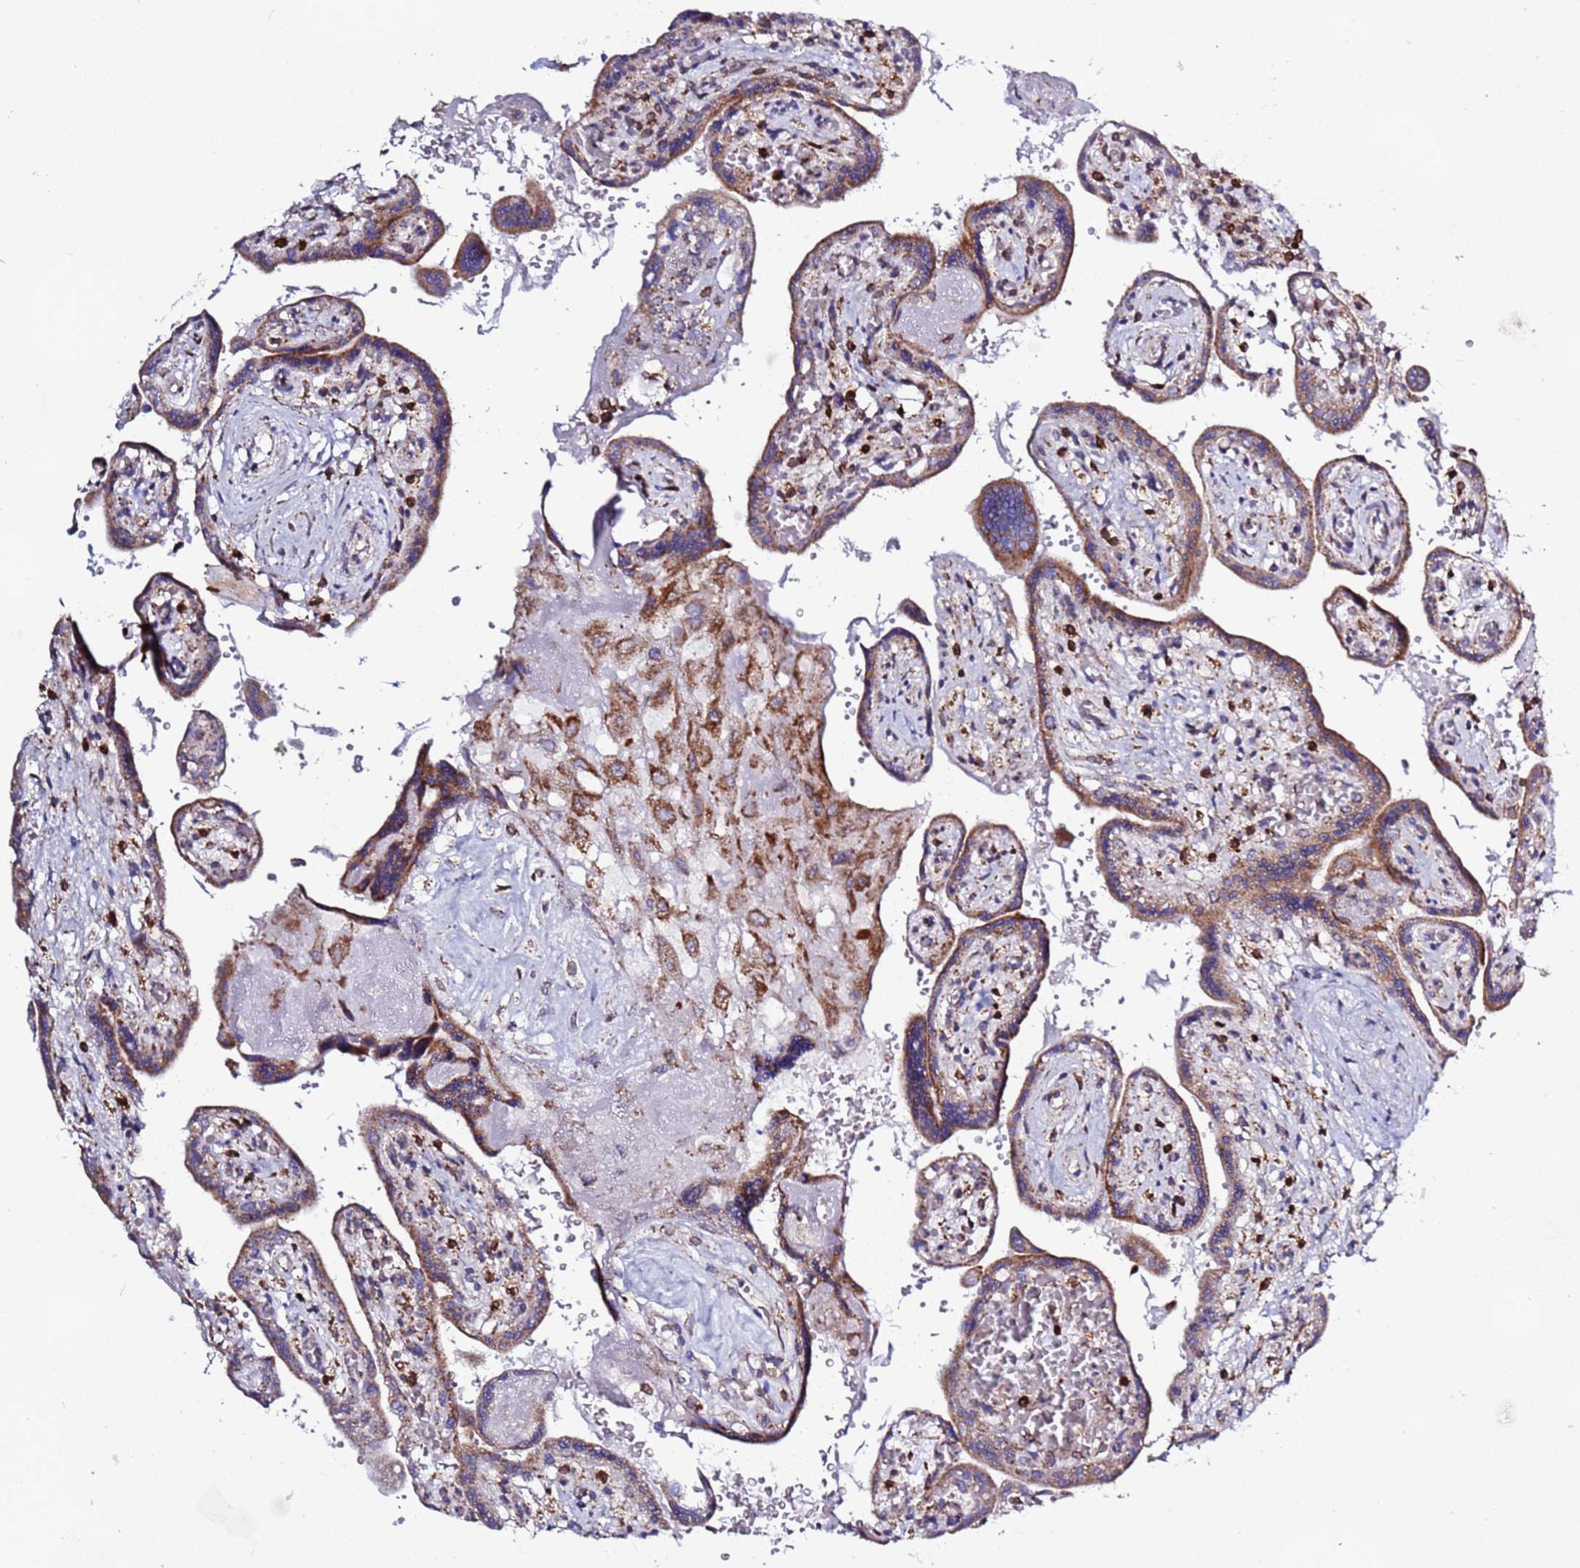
{"staining": {"intensity": "moderate", "quantity": ">75%", "location": "cytoplasmic/membranous"}, "tissue": "placenta", "cell_type": "Decidual cells", "image_type": "normal", "snomed": [{"axis": "morphology", "description": "Normal tissue, NOS"}, {"axis": "topography", "description": "Placenta"}], "caption": "Placenta stained with IHC displays moderate cytoplasmic/membranous staining in about >75% of decidual cells.", "gene": "TOR1AIP1", "patient": {"sex": "female", "age": 37}}